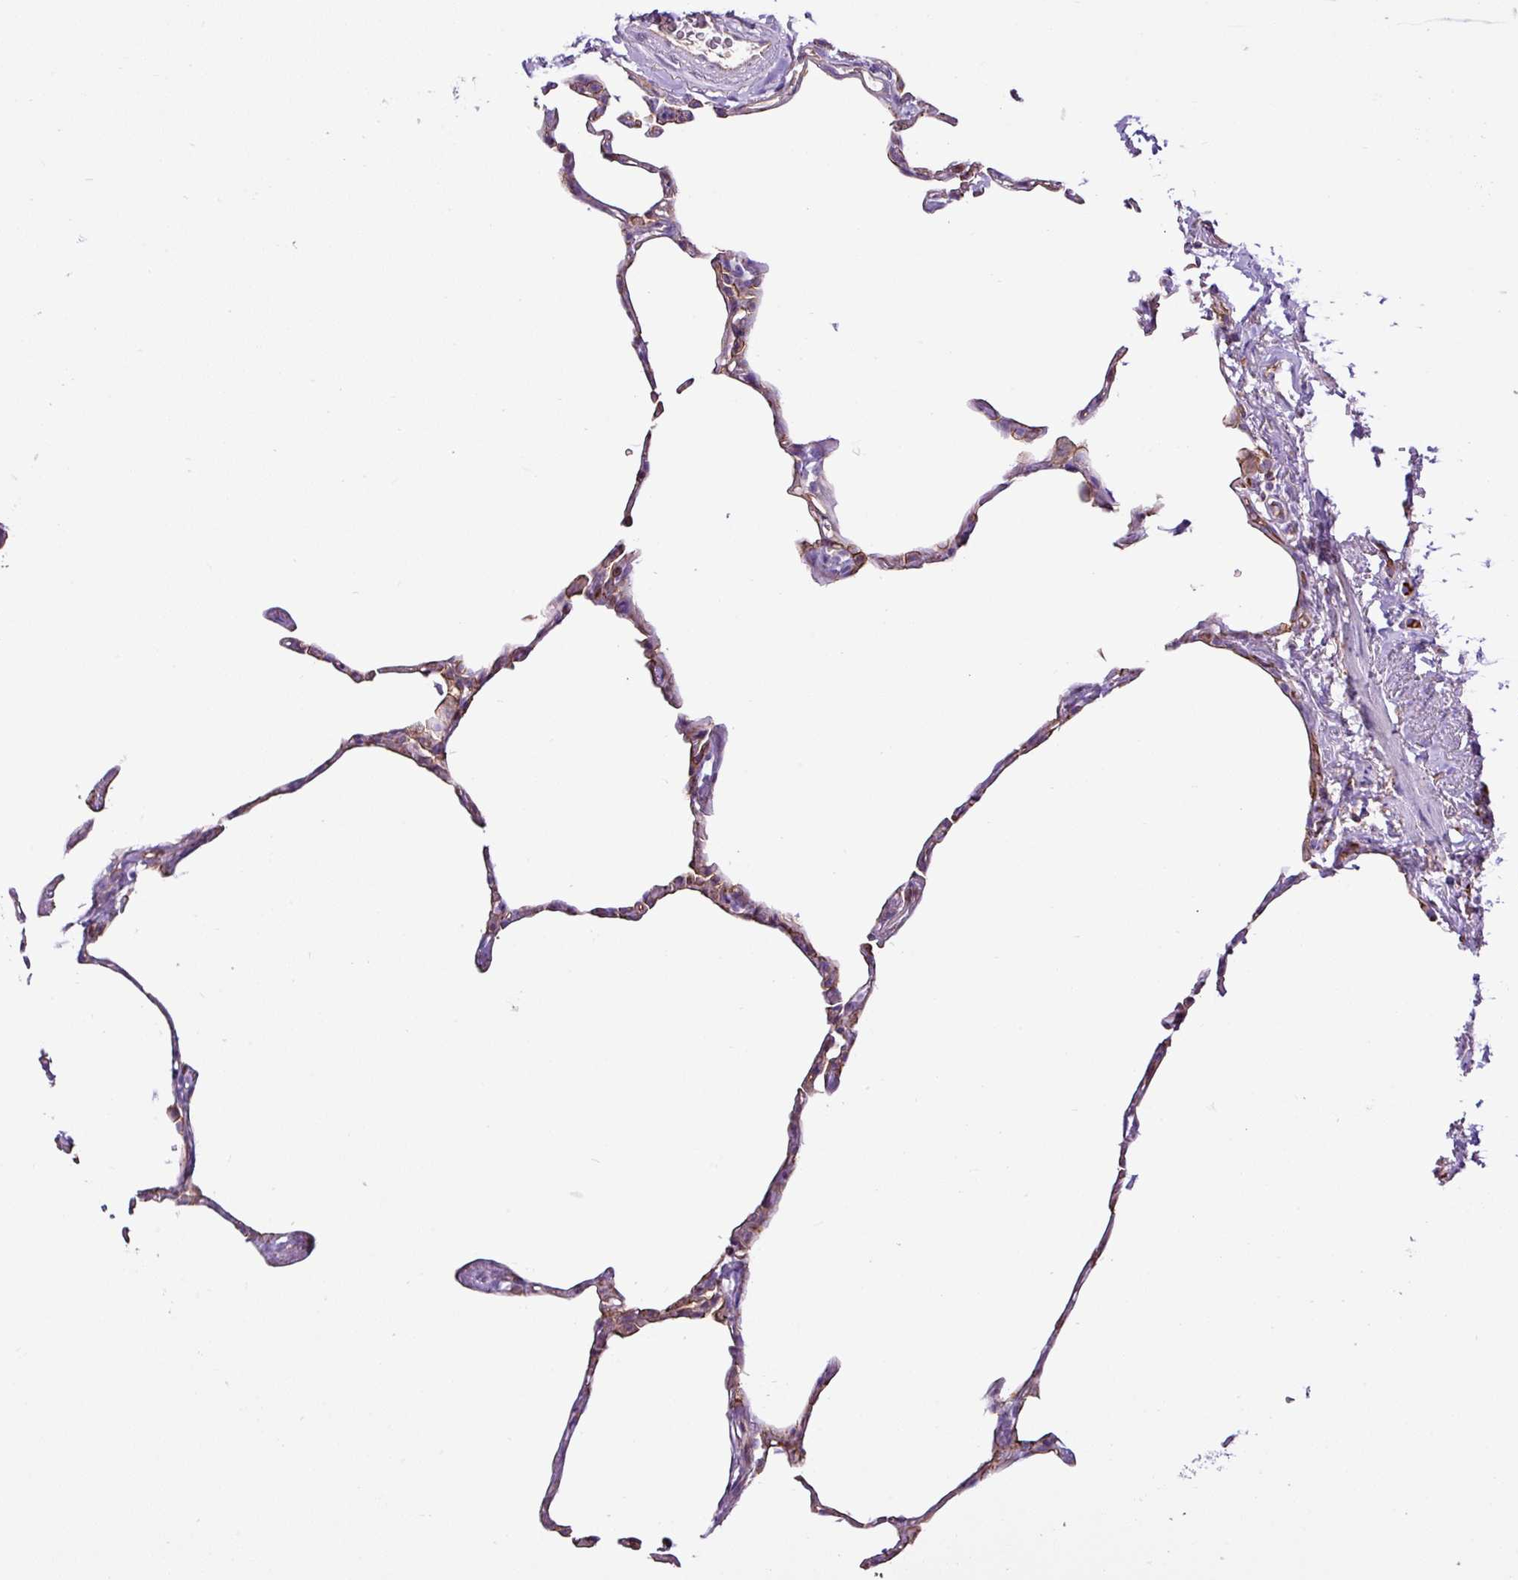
{"staining": {"intensity": "moderate", "quantity": "25%-75%", "location": "cytoplasmic/membranous"}, "tissue": "lung", "cell_type": "Alveolar cells", "image_type": "normal", "snomed": [{"axis": "morphology", "description": "Normal tissue, NOS"}, {"axis": "topography", "description": "Lung"}], "caption": "IHC of normal human lung shows medium levels of moderate cytoplasmic/membranous positivity in about 25%-75% of alveolar cells.", "gene": "EME2", "patient": {"sex": "male", "age": 65}}